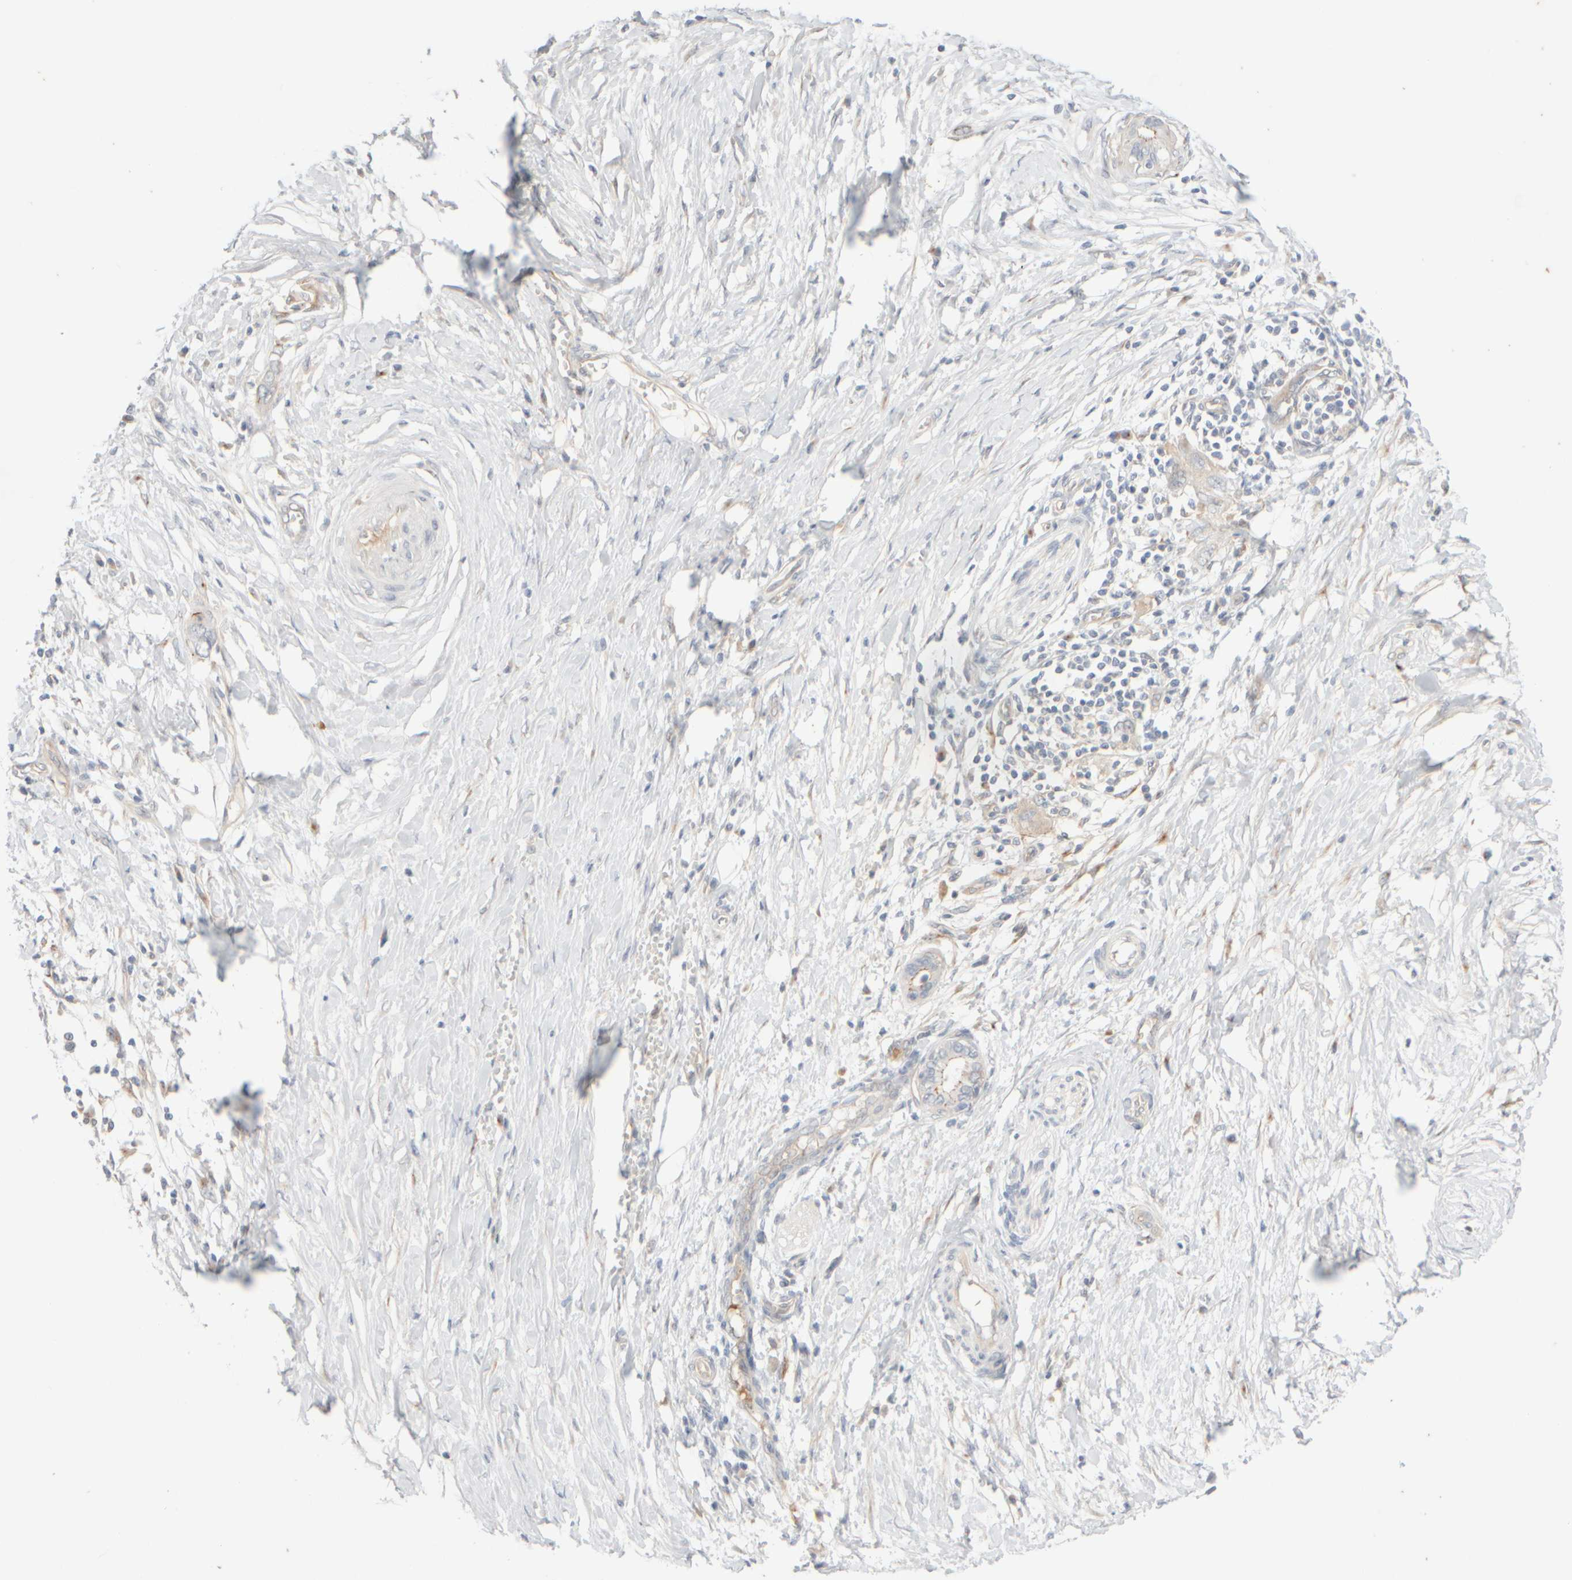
{"staining": {"intensity": "negative", "quantity": "none", "location": "none"}, "tissue": "pancreatic cancer", "cell_type": "Tumor cells", "image_type": "cancer", "snomed": [{"axis": "morphology", "description": "Normal tissue, NOS"}, {"axis": "morphology", "description": "Adenocarcinoma, NOS"}, {"axis": "topography", "description": "Pancreas"}, {"axis": "topography", "description": "Peripheral nerve tissue"}], "caption": "There is no significant expression in tumor cells of pancreatic adenocarcinoma.", "gene": "GOPC", "patient": {"sex": "male", "age": 59}}